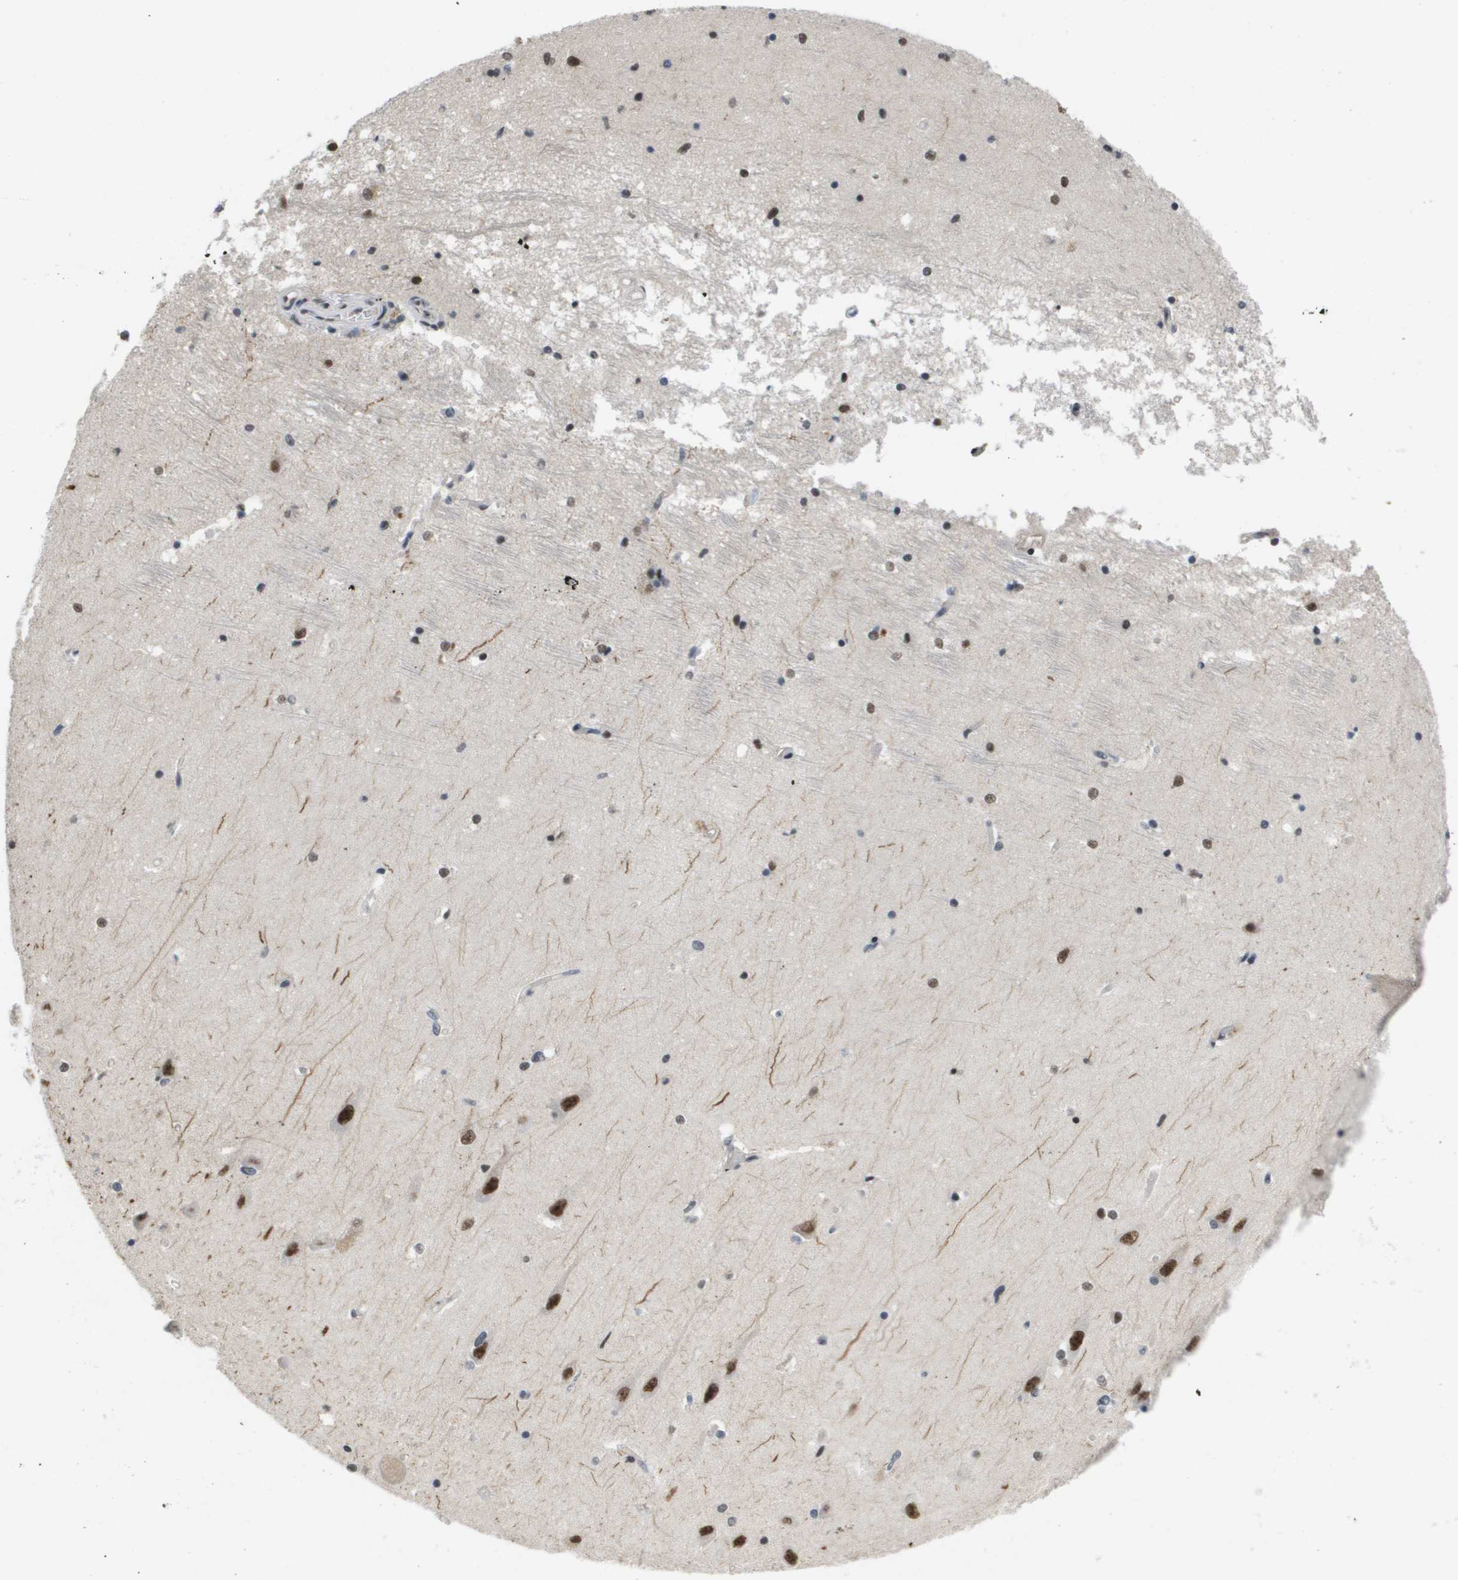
{"staining": {"intensity": "weak", "quantity": "<25%", "location": "nuclear"}, "tissue": "hippocampus", "cell_type": "Glial cells", "image_type": "normal", "snomed": [{"axis": "morphology", "description": "Normal tissue, NOS"}, {"axis": "topography", "description": "Hippocampus"}], "caption": "A micrograph of human hippocampus is negative for staining in glial cells. (DAB (3,3'-diaminobenzidine) IHC with hematoxylin counter stain).", "gene": "ISY1", "patient": {"sex": "male", "age": 45}}